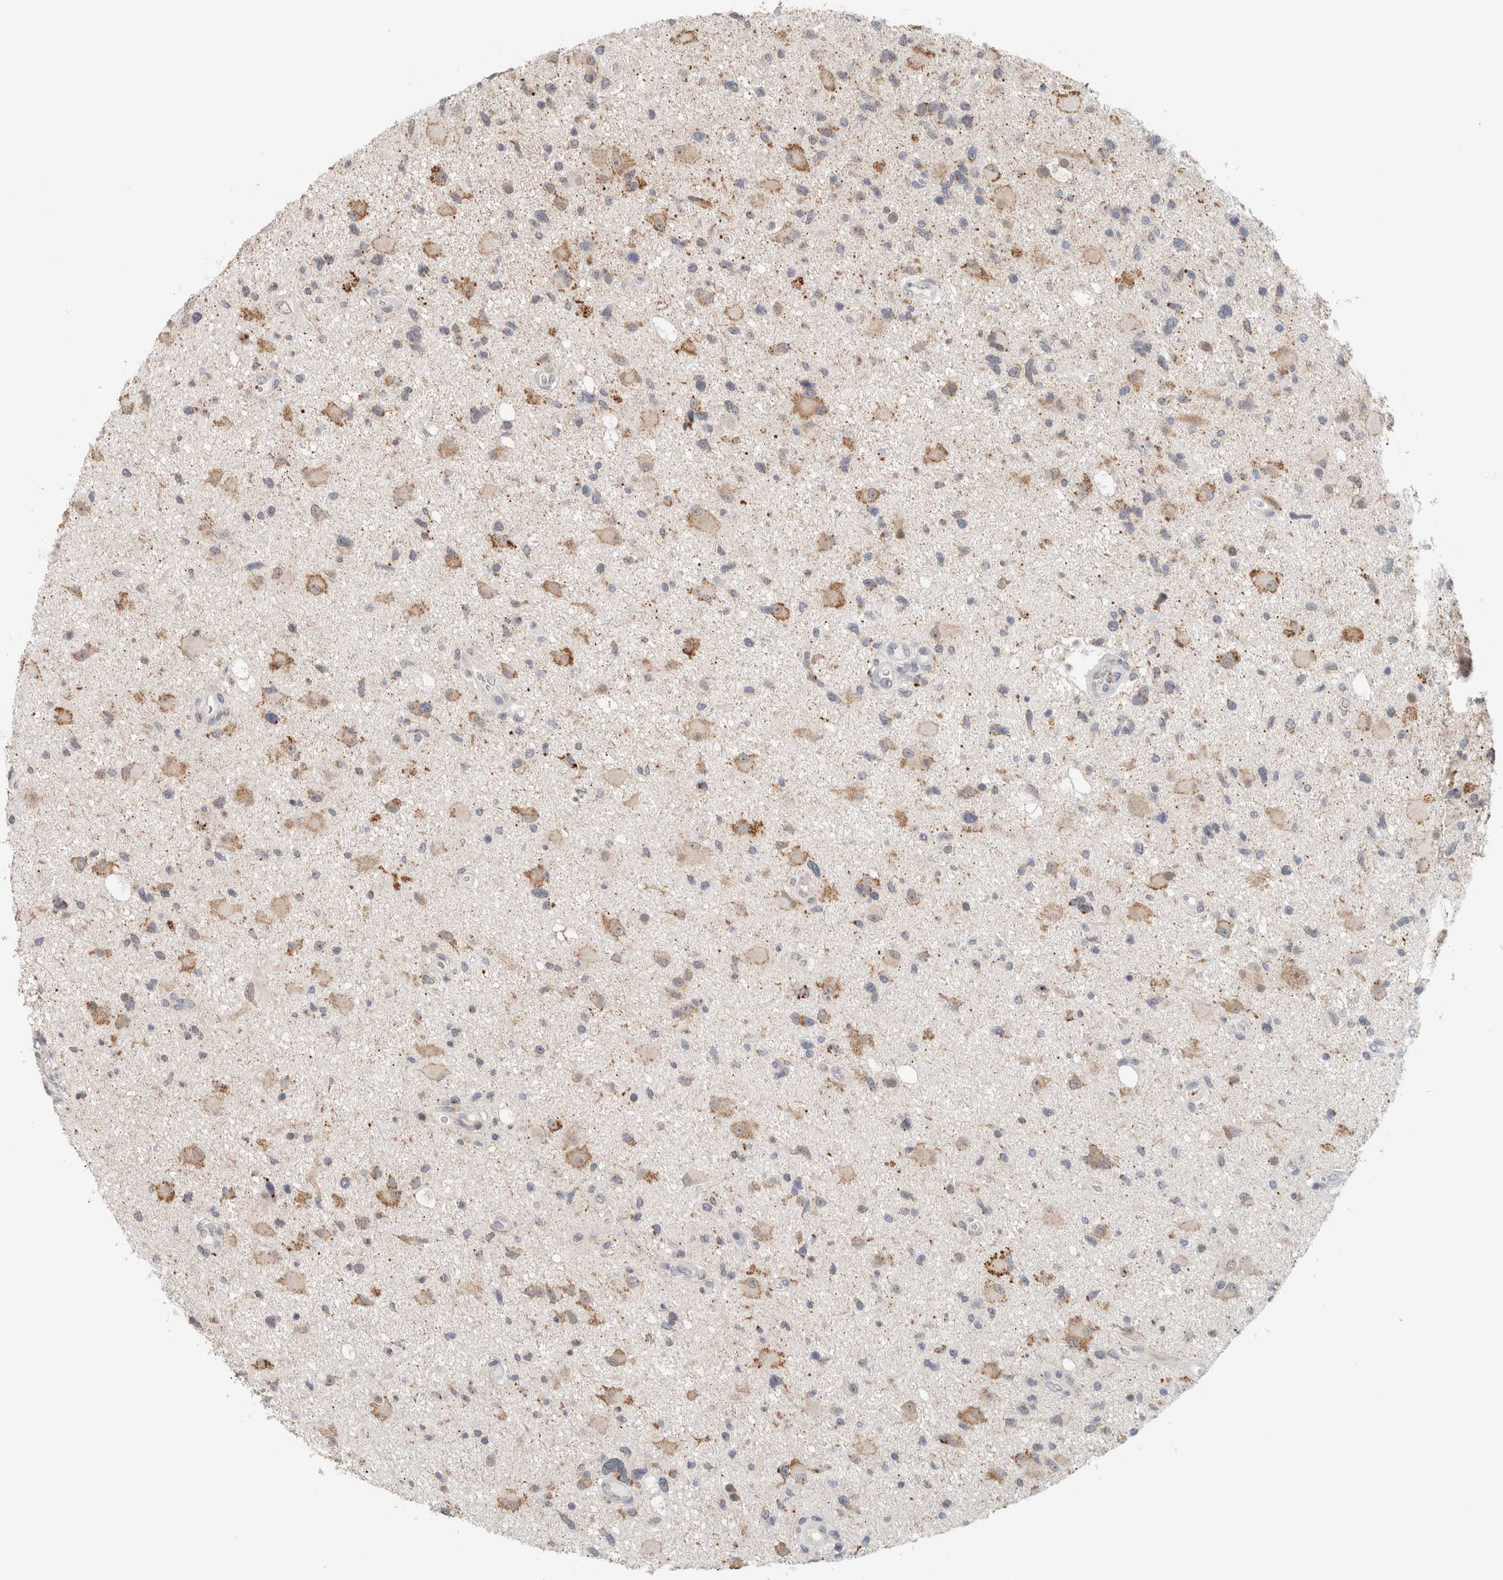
{"staining": {"intensity": "moderate", "quantity": "25%-75%", "location": "cytoplasmic/membranous"}, "tissue": "glioma", "cell_type": "Tumor cells", "image_type": "cancer", "snomed": [{"axis": "morphology", "description": "Glioma, malignant, High grade"}, {"axis": "topography", "description": "Brain"}], "caption": "Human glioma stained with a brown dye demonstrates moderate cytoplasmic/membranous positive positivity in approximately 25%-75% of tumor cells.", "gene": "CRAT", "patient": {"sex": "male", "age": 33}}